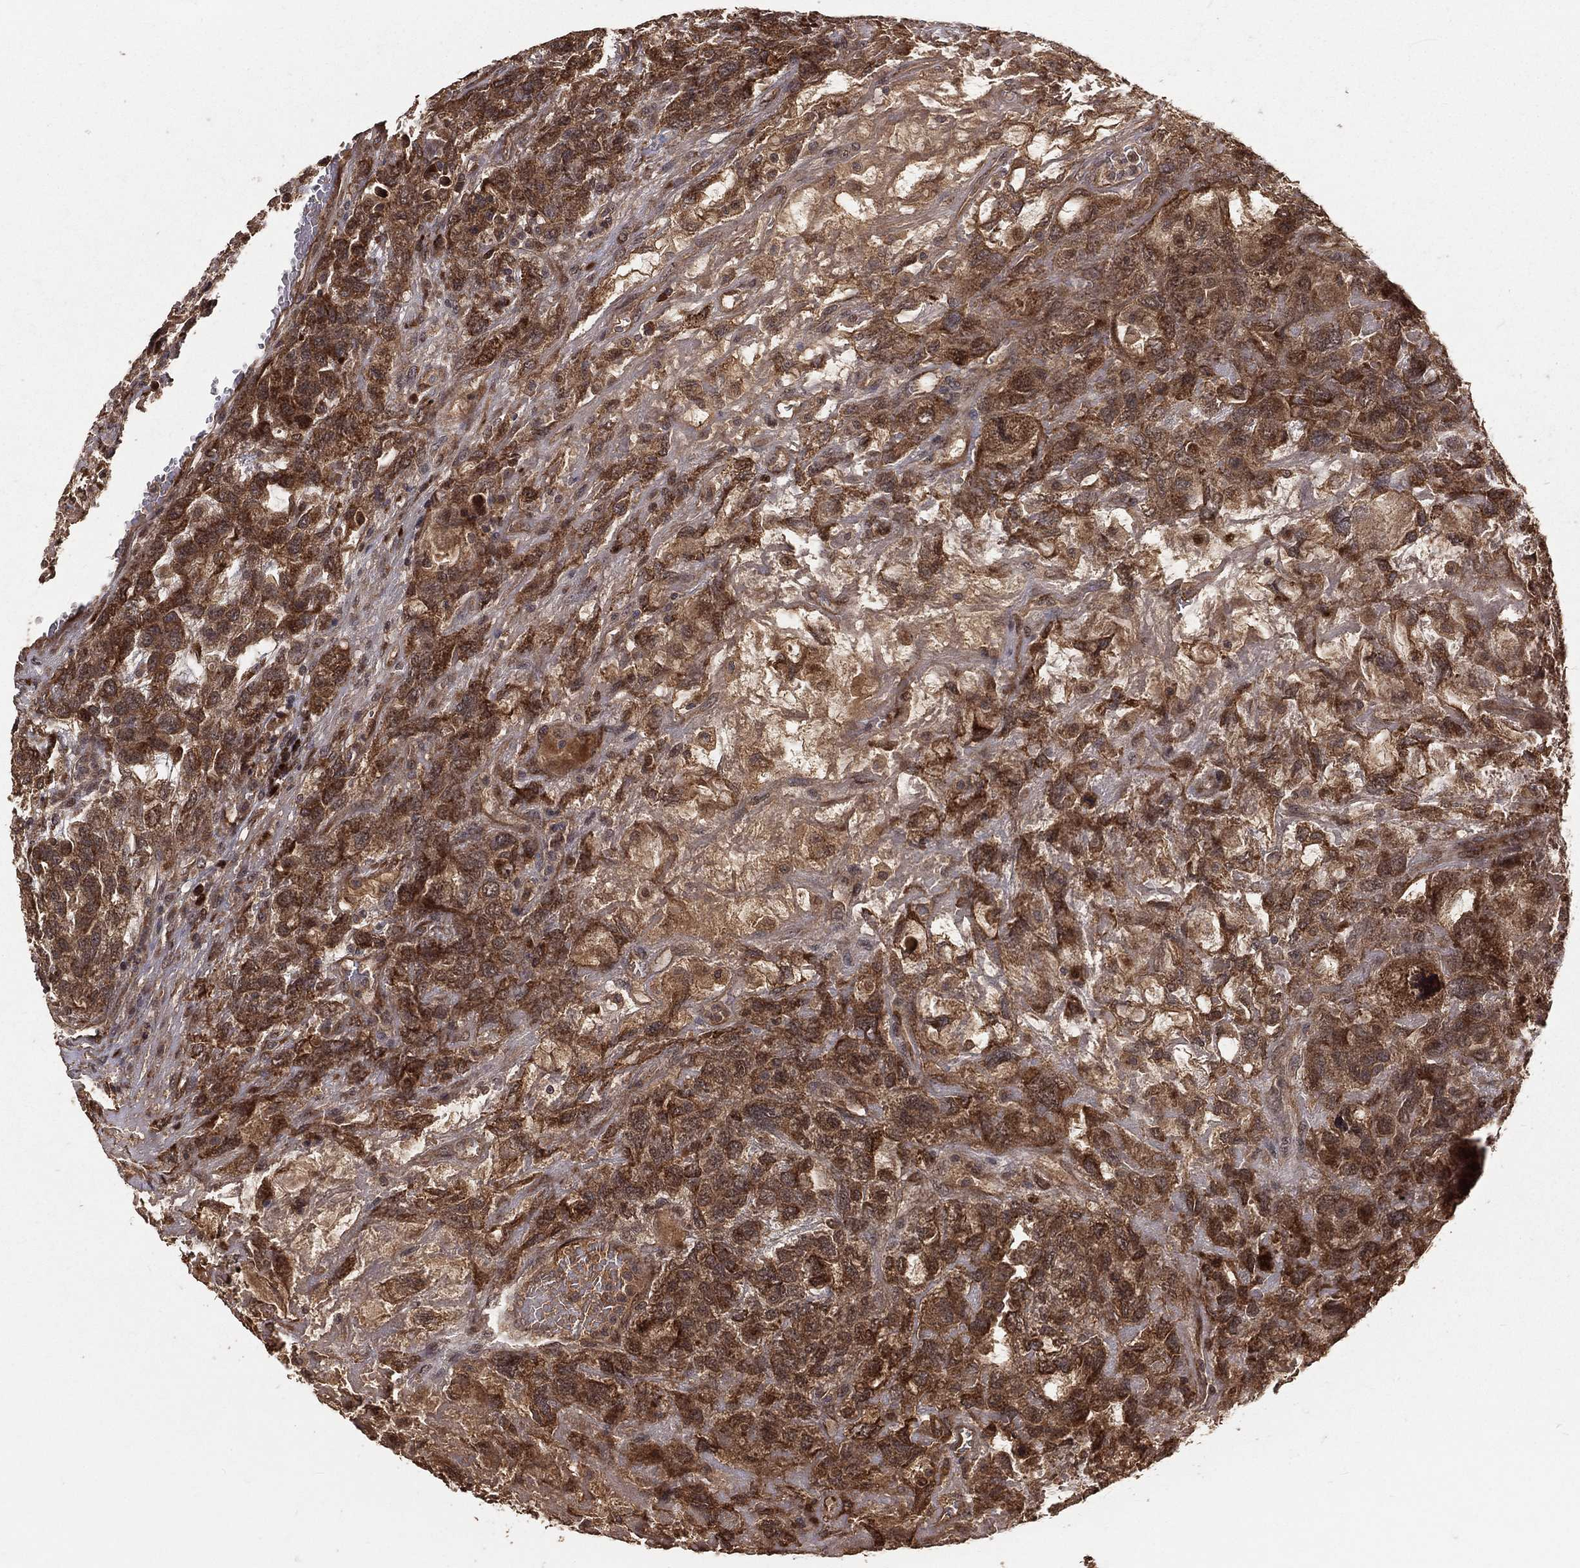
{"staining": {"intensity": "strong", "quantity": "25%-75%", "location": "cytoplasmic/membranous,nuclear"}, "tissue": "testis cancer", "cell_type": "Tumor cells", "image_type": "cancer", "snomed": [{"axis": "morphology", "description": "Seminoma, NOS"}, {"axis": "topography", "description": "Testis"}], "caption": "High-power microscopy captured an immunohistochemistry (IHC) image of testis cancer, revealing strong cytoplasmic/membranous and nuclear staining in about 25%-75% of tumor cells.", "gene": "MAPK1", "patient": {"sex": "male", "age": 52}}